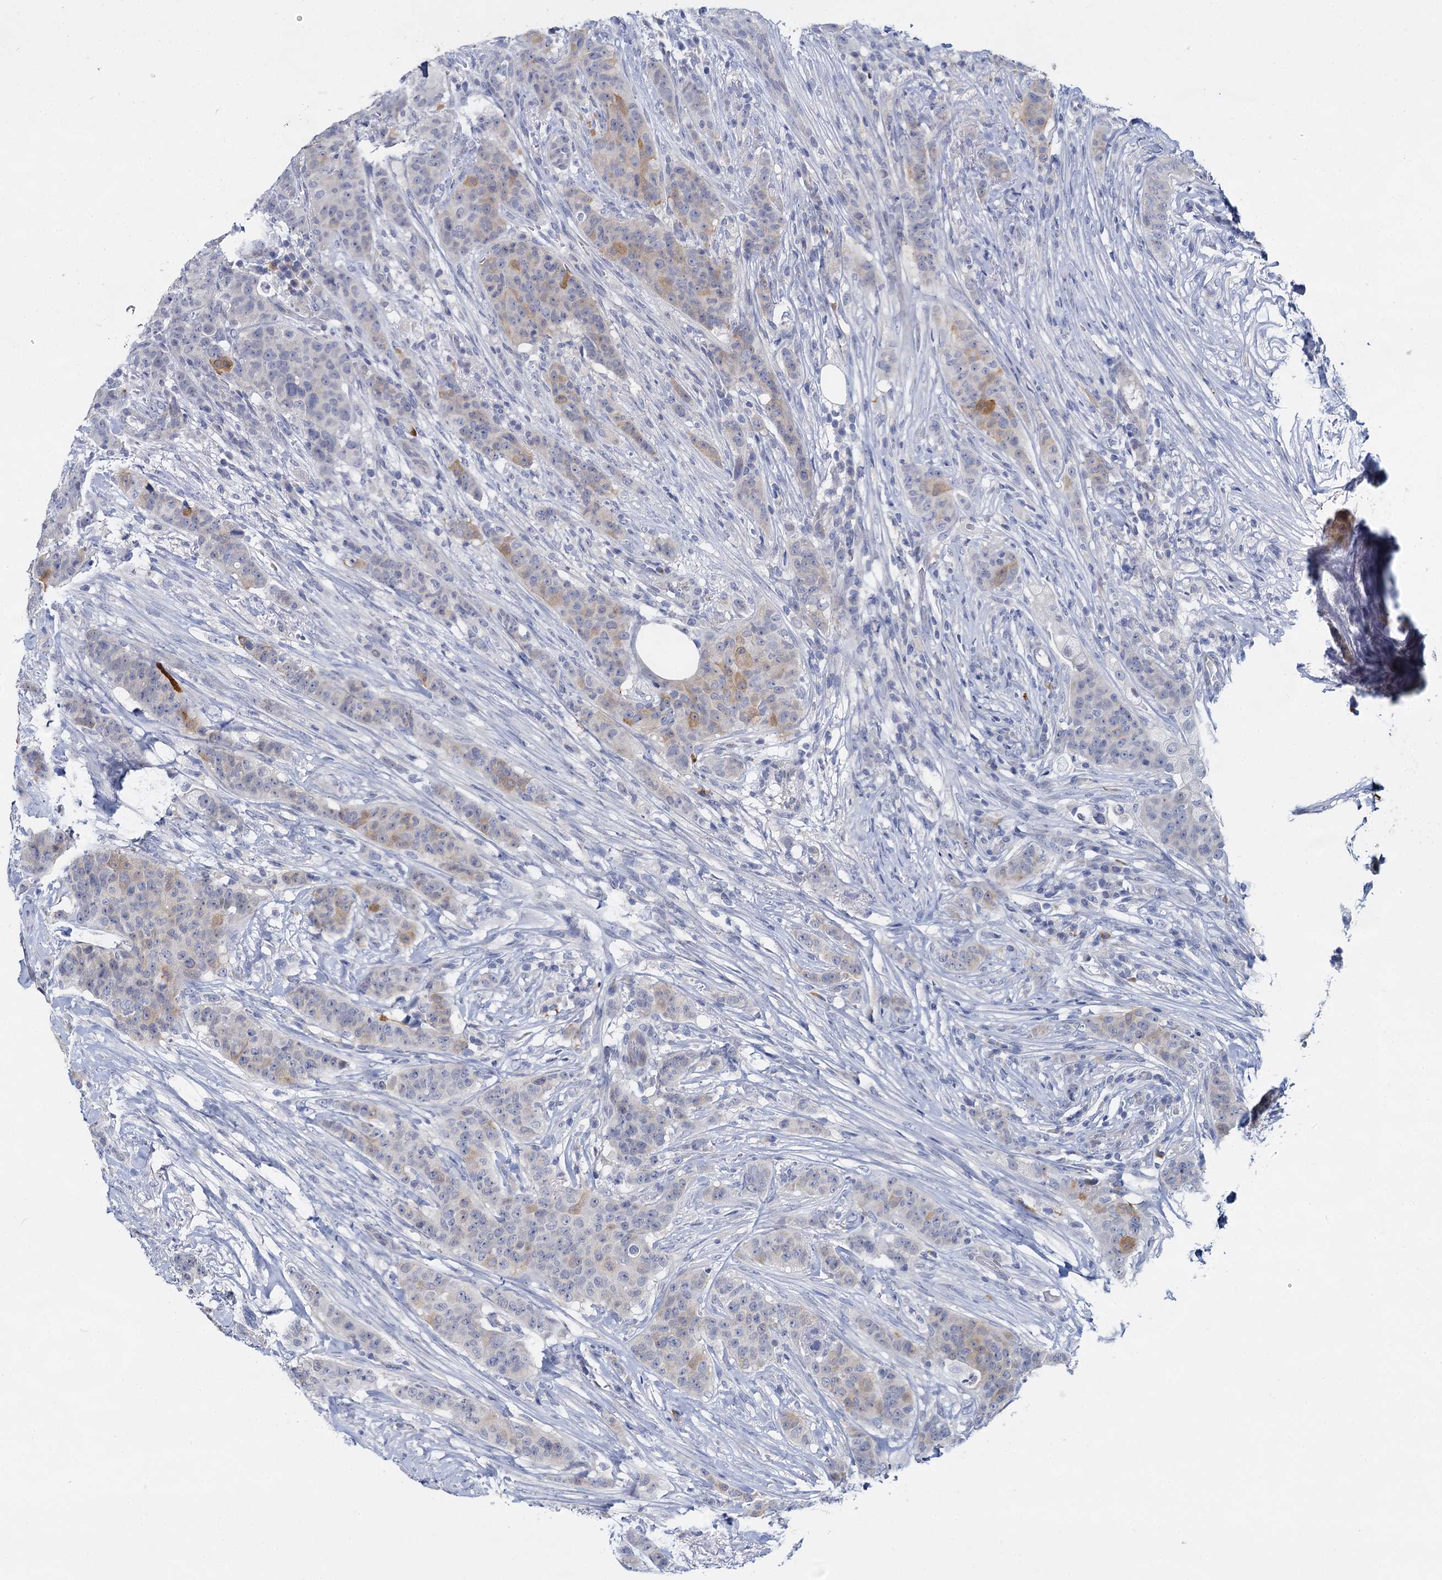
{"staining": {"intensity": "moderate", "quantity": "<25%", "location": "cytoplasmic/membranous"}, "tissue": "breast cancer", "cell_type": "Tumor cells", "image_type": "cancer", "snomed": [{"axis": "morphology", "description": "Duct carcinoma"}, {"axis": "topography", "description": "Breast"}], "caption": "Breast invasive ductal carcinoma stained with immunohistochemistry (IHC) demonstrates moderate cytoplasmic/membranous expression in about <25% of tumor cells.", "gene": "ACRBP", "patient": {"sex": "female", "age": 40}}